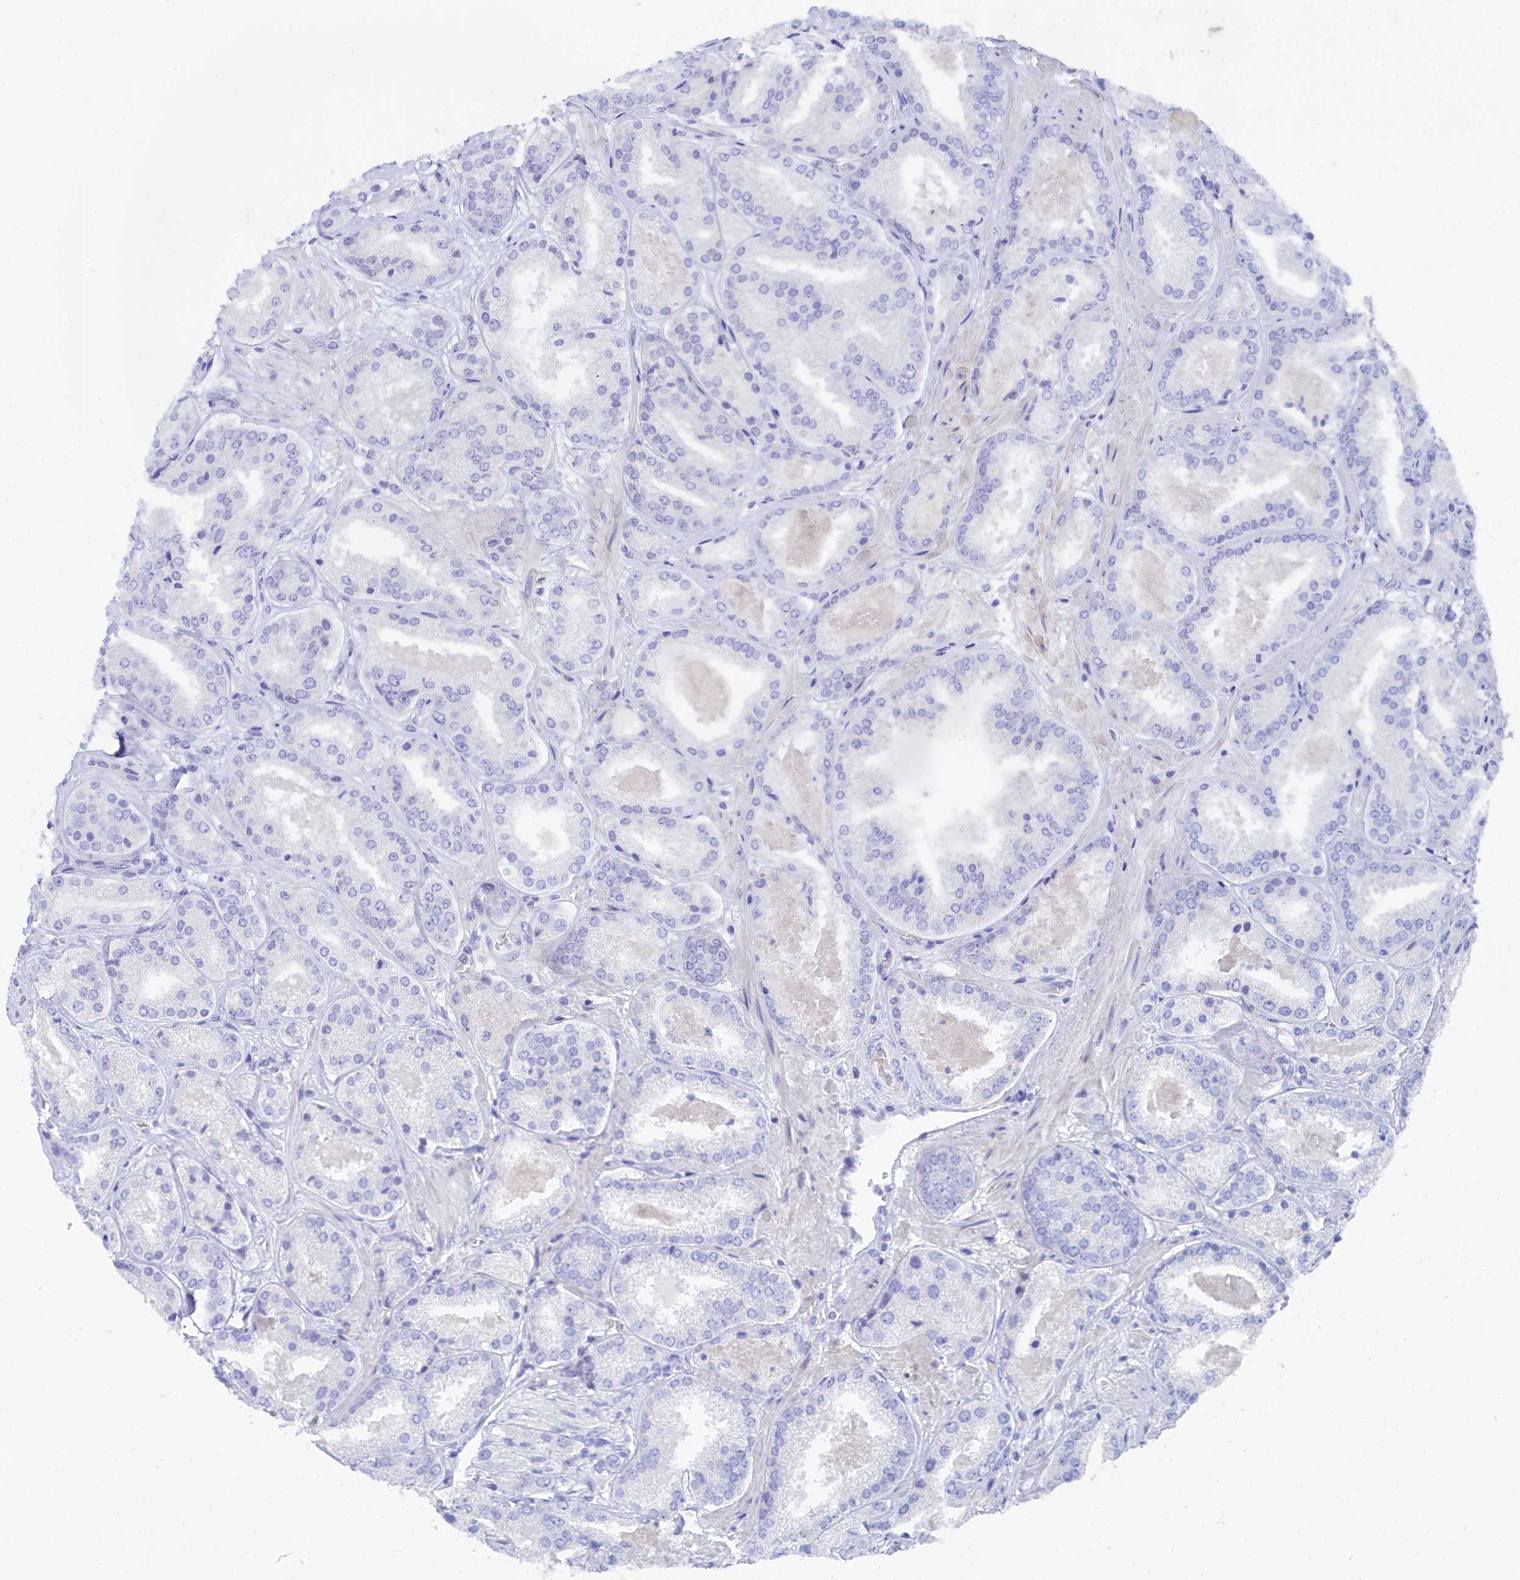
{"staining": {"intensity": "negative", "quantity": "none", "location": "none"}, "tissue": "prostate cancer", "cell_type": "Tumor cells", "image_type": "cancer", "snomed": [{"axis": "morphology", "description": "Adenocarcinoma, High grade"}, {"axis": "topography", "description": "Prostate"}], "caption": "Immunohistochemistry (IHC) of prostate high-grade adenocarcinoma demonstrates no staining in tumor cells.", "gene": "TRIM10", "patient": {"sex": "male", "age": 63}}